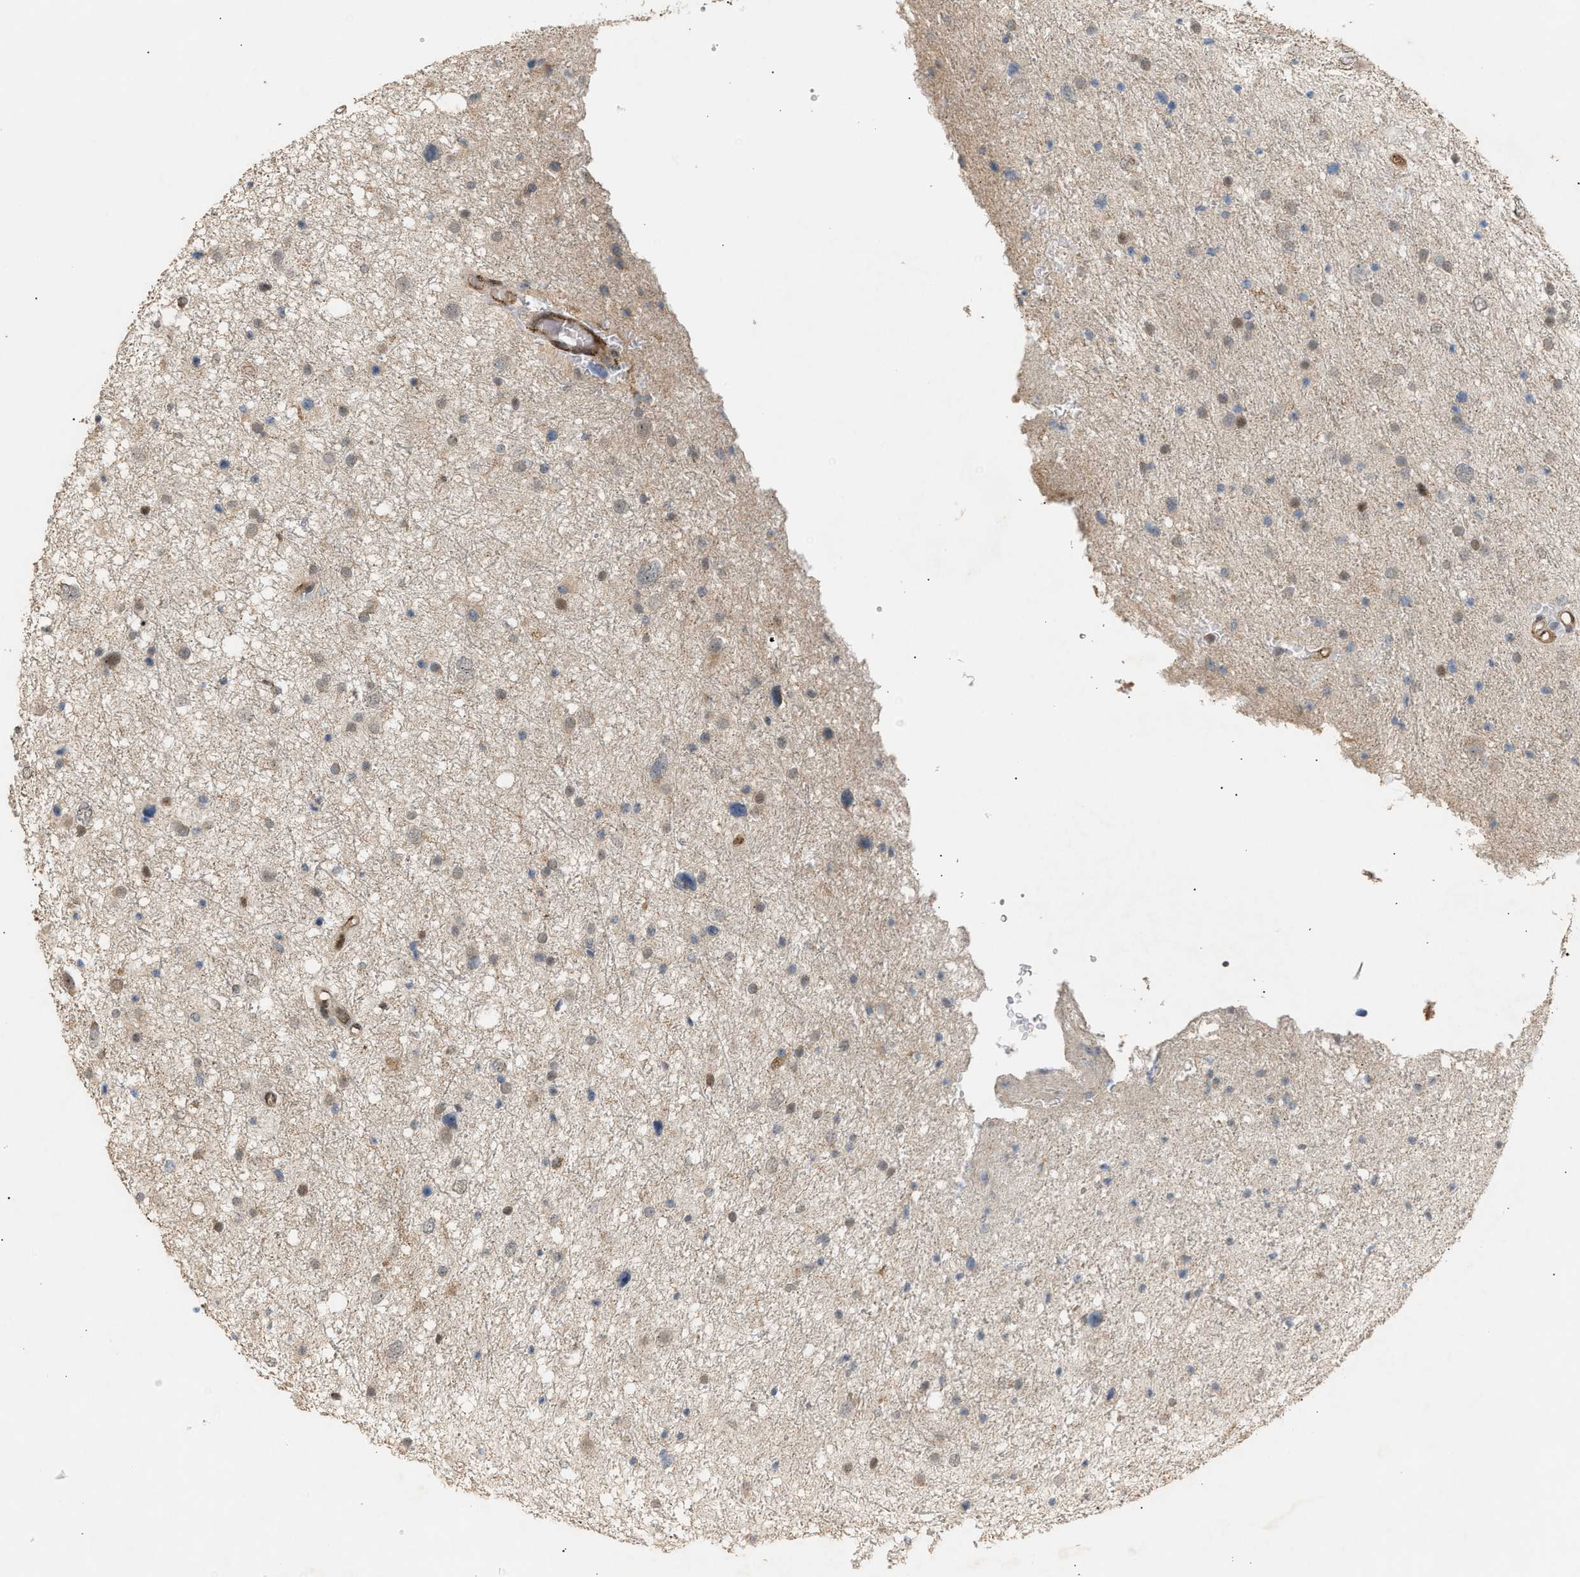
{"staining": {"intensity": "weak", "quantity": "<25%", "location": "cytoplasmic/membranous"}, "tissue": "glioma", "cell_type": "Tumor cells", "image_type": "cancer", "snomed": [{"axis": "morphology", "description": "Glioma, malignant, Low grade"}, {"axis": "topography", "description": "Brain"}], "caption": "Glioma stained for a protein using IHC demonstrates no expression tumor cells.", "gene": "ZFAND5", "patient": {"sex": "female", "age": 37}}